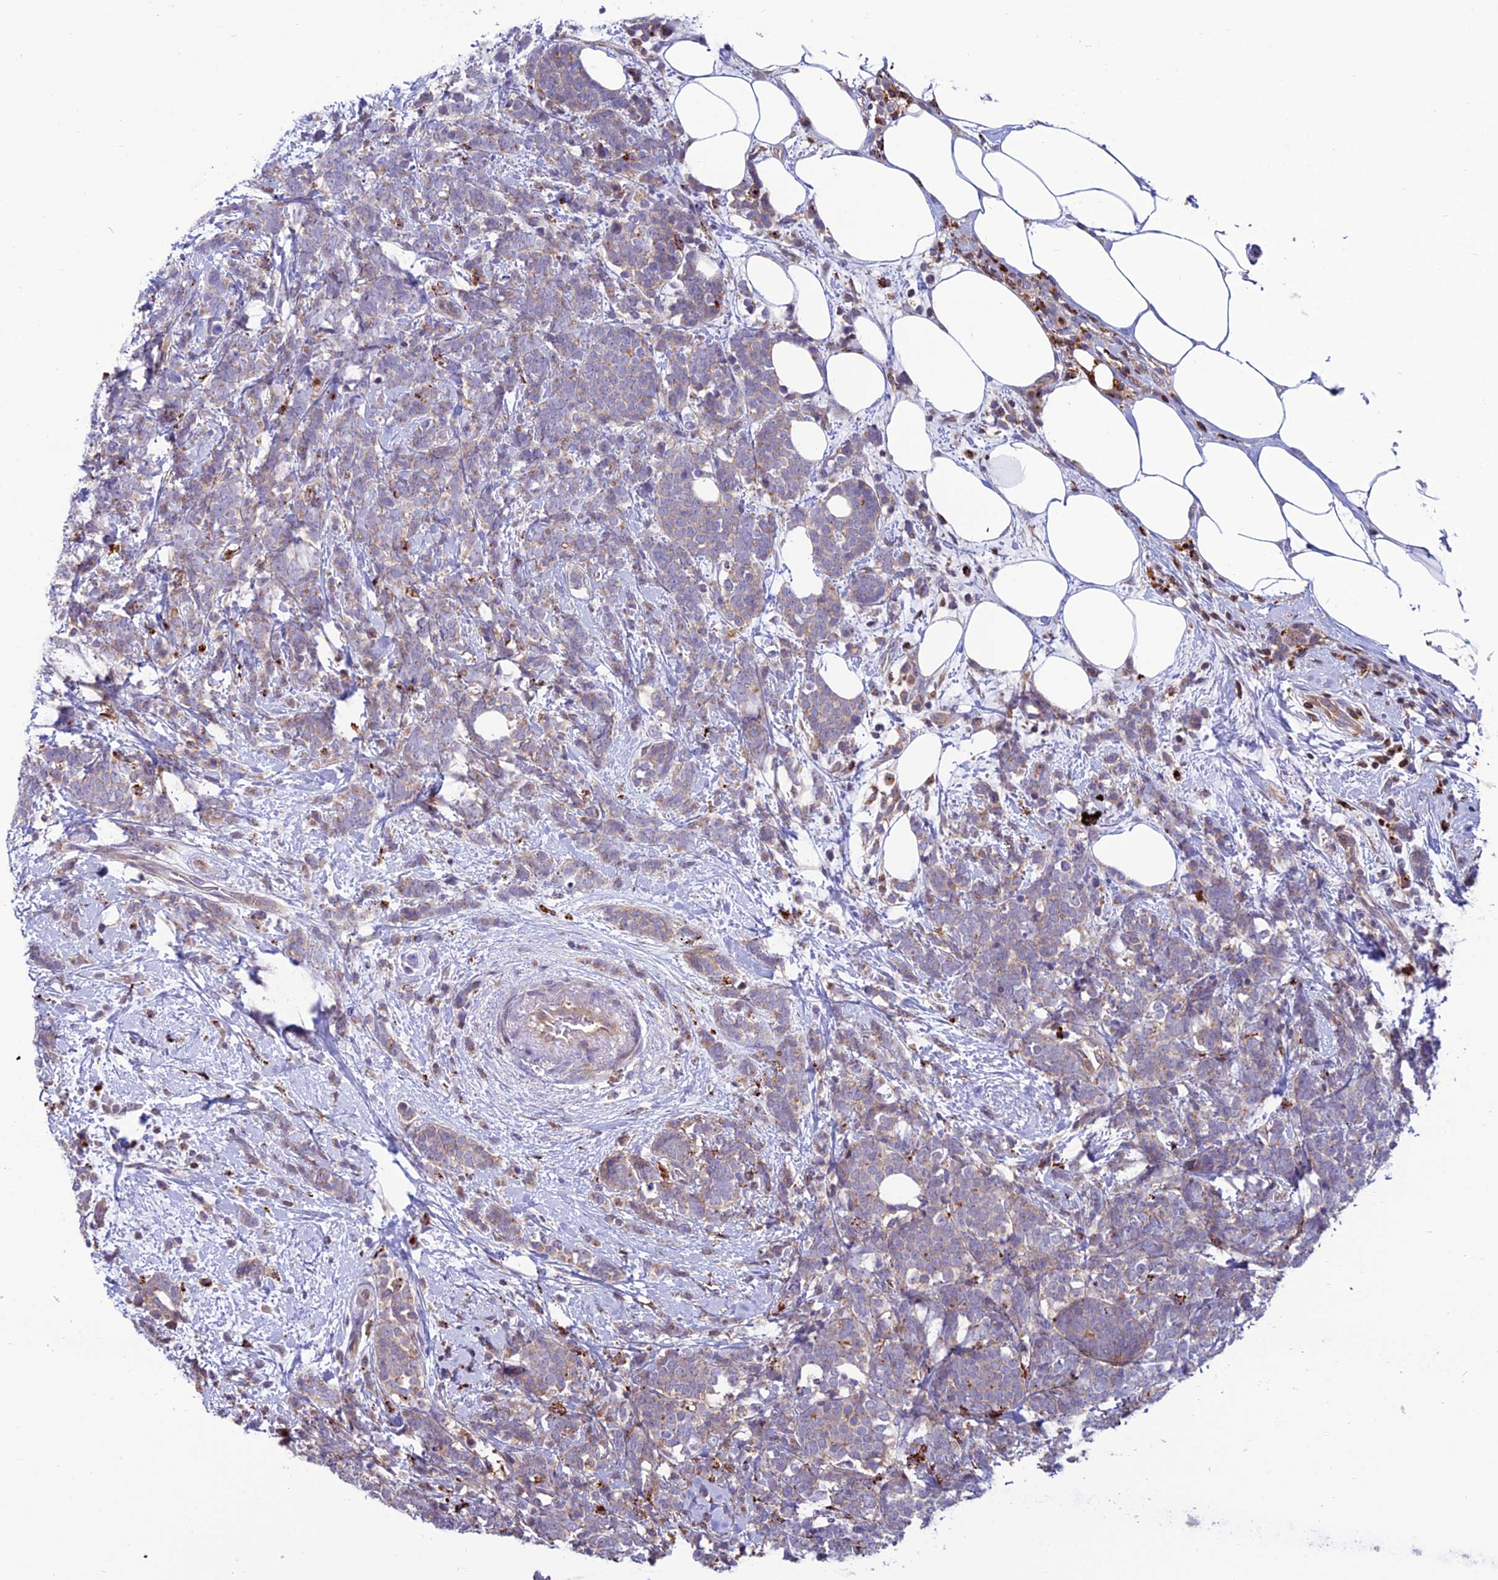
{"staining": {"intensity": "negative", "quantity": "none", "location": "none"}, "tissue": "breast cancer", "cell_type": "Tumor cells", "image_type": "cancer", "snomed": [{"axis": "morphology", "description": "Lobular carcinoma"}, {"axis": "topography", "description": "Breast"}], "caption": "Tumor cells are negative for brown protein staining in breast cancer.", "gene": "ARHGEF18", "patient": {"sex": "female", "age": 58}}